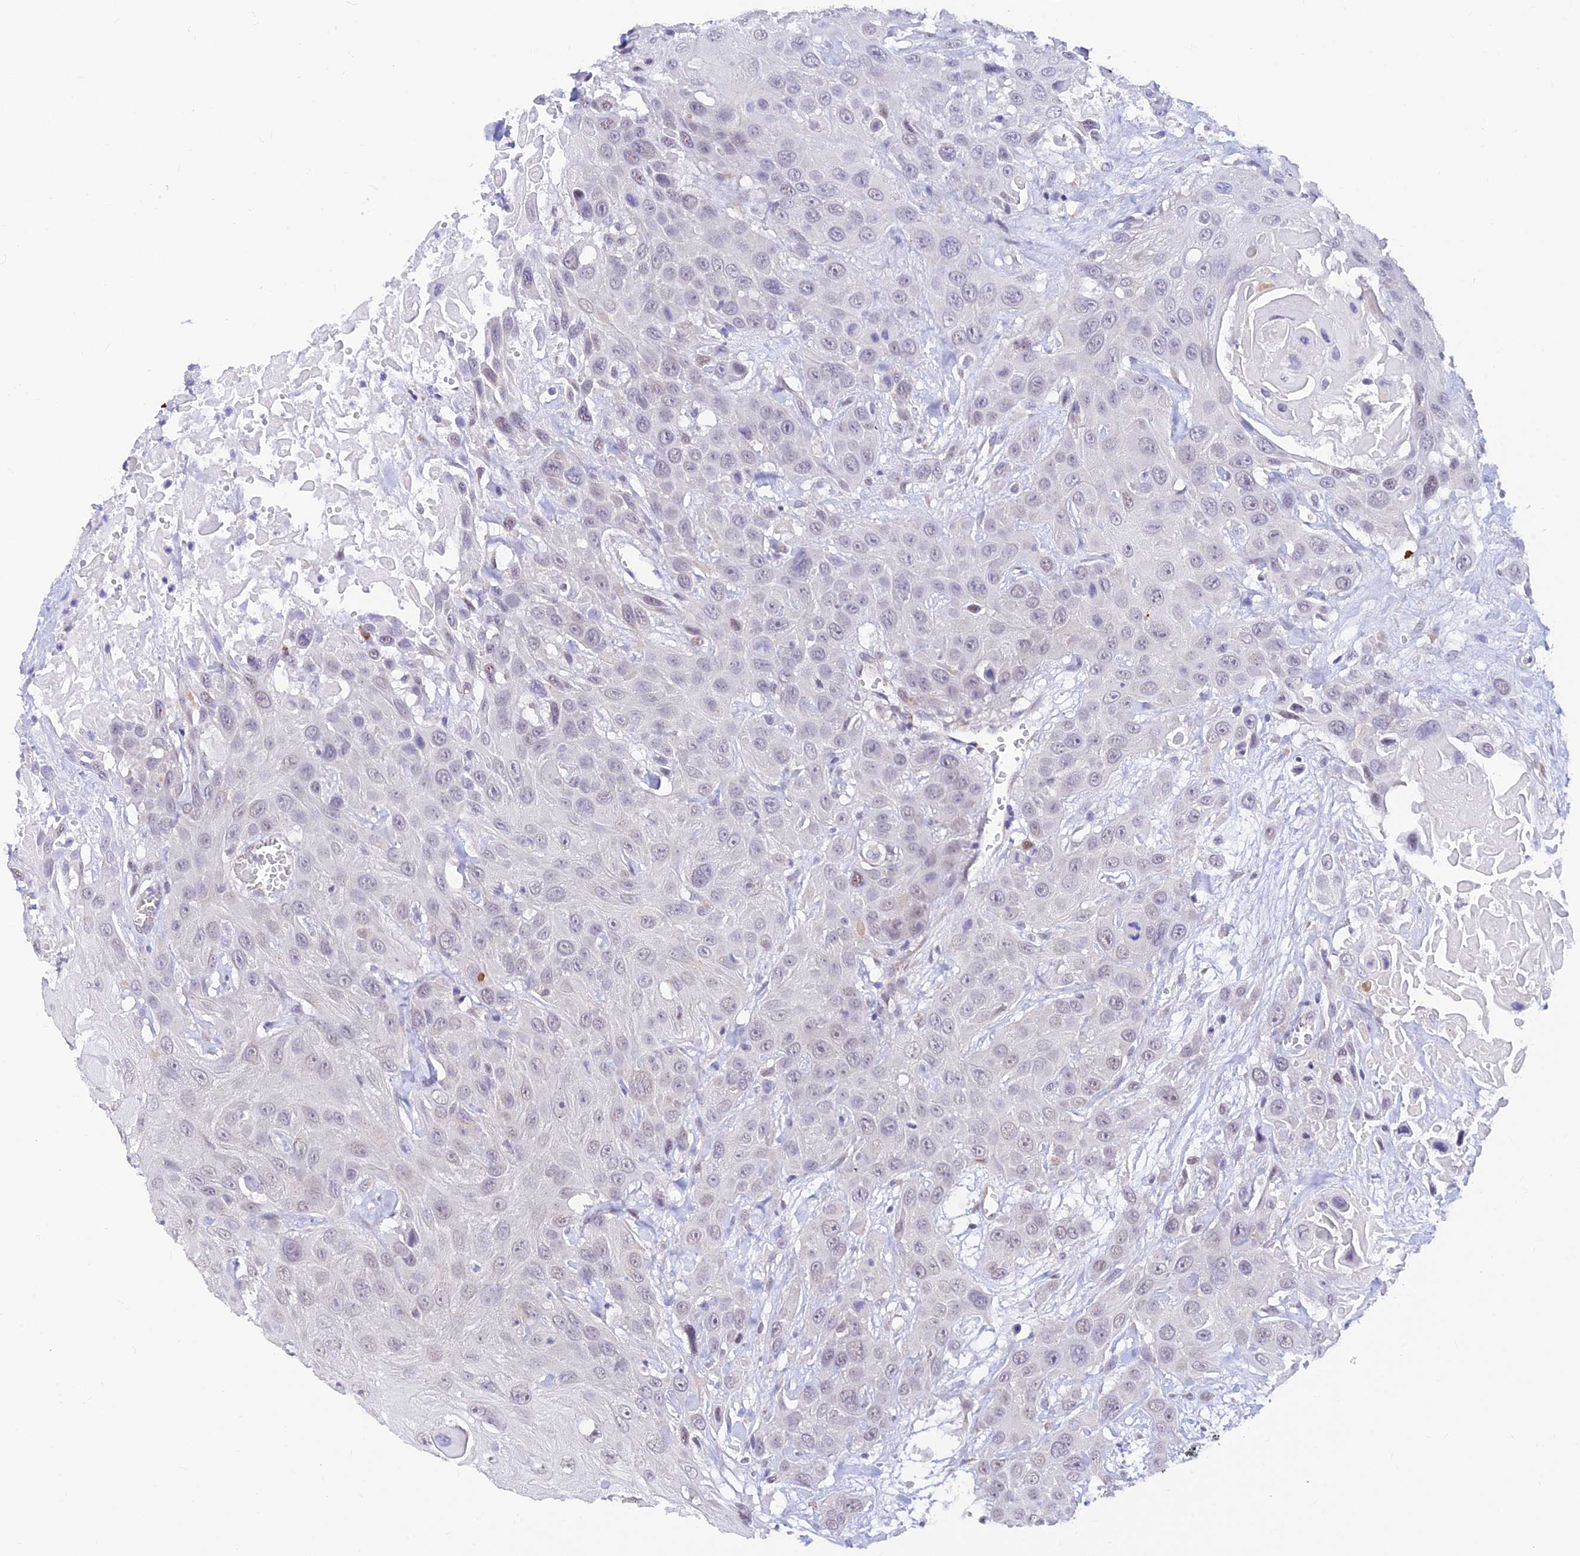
{"staining": {"intensity": "negative", "quantity": "none", "location": "none"}, "tissue": "head and neck cancer", "cell_type": "Tumor cells", "image_type": "cancer", "snomed": [{"axis": "morphology", "description": "Squamous cell carcinoma, NOS"}, {"axis": "topography", "description": "Head-Neck"}], "caption": "High magnification brightfield microscopy of head and neck cancer (squamous cell carcinoma) stained with DAB (brown) and counterstained with hematoxylin (blue): tumor cells show no significant staining.", "gene": "INKA1", "patient": {"sex": "male", "age": 81}}